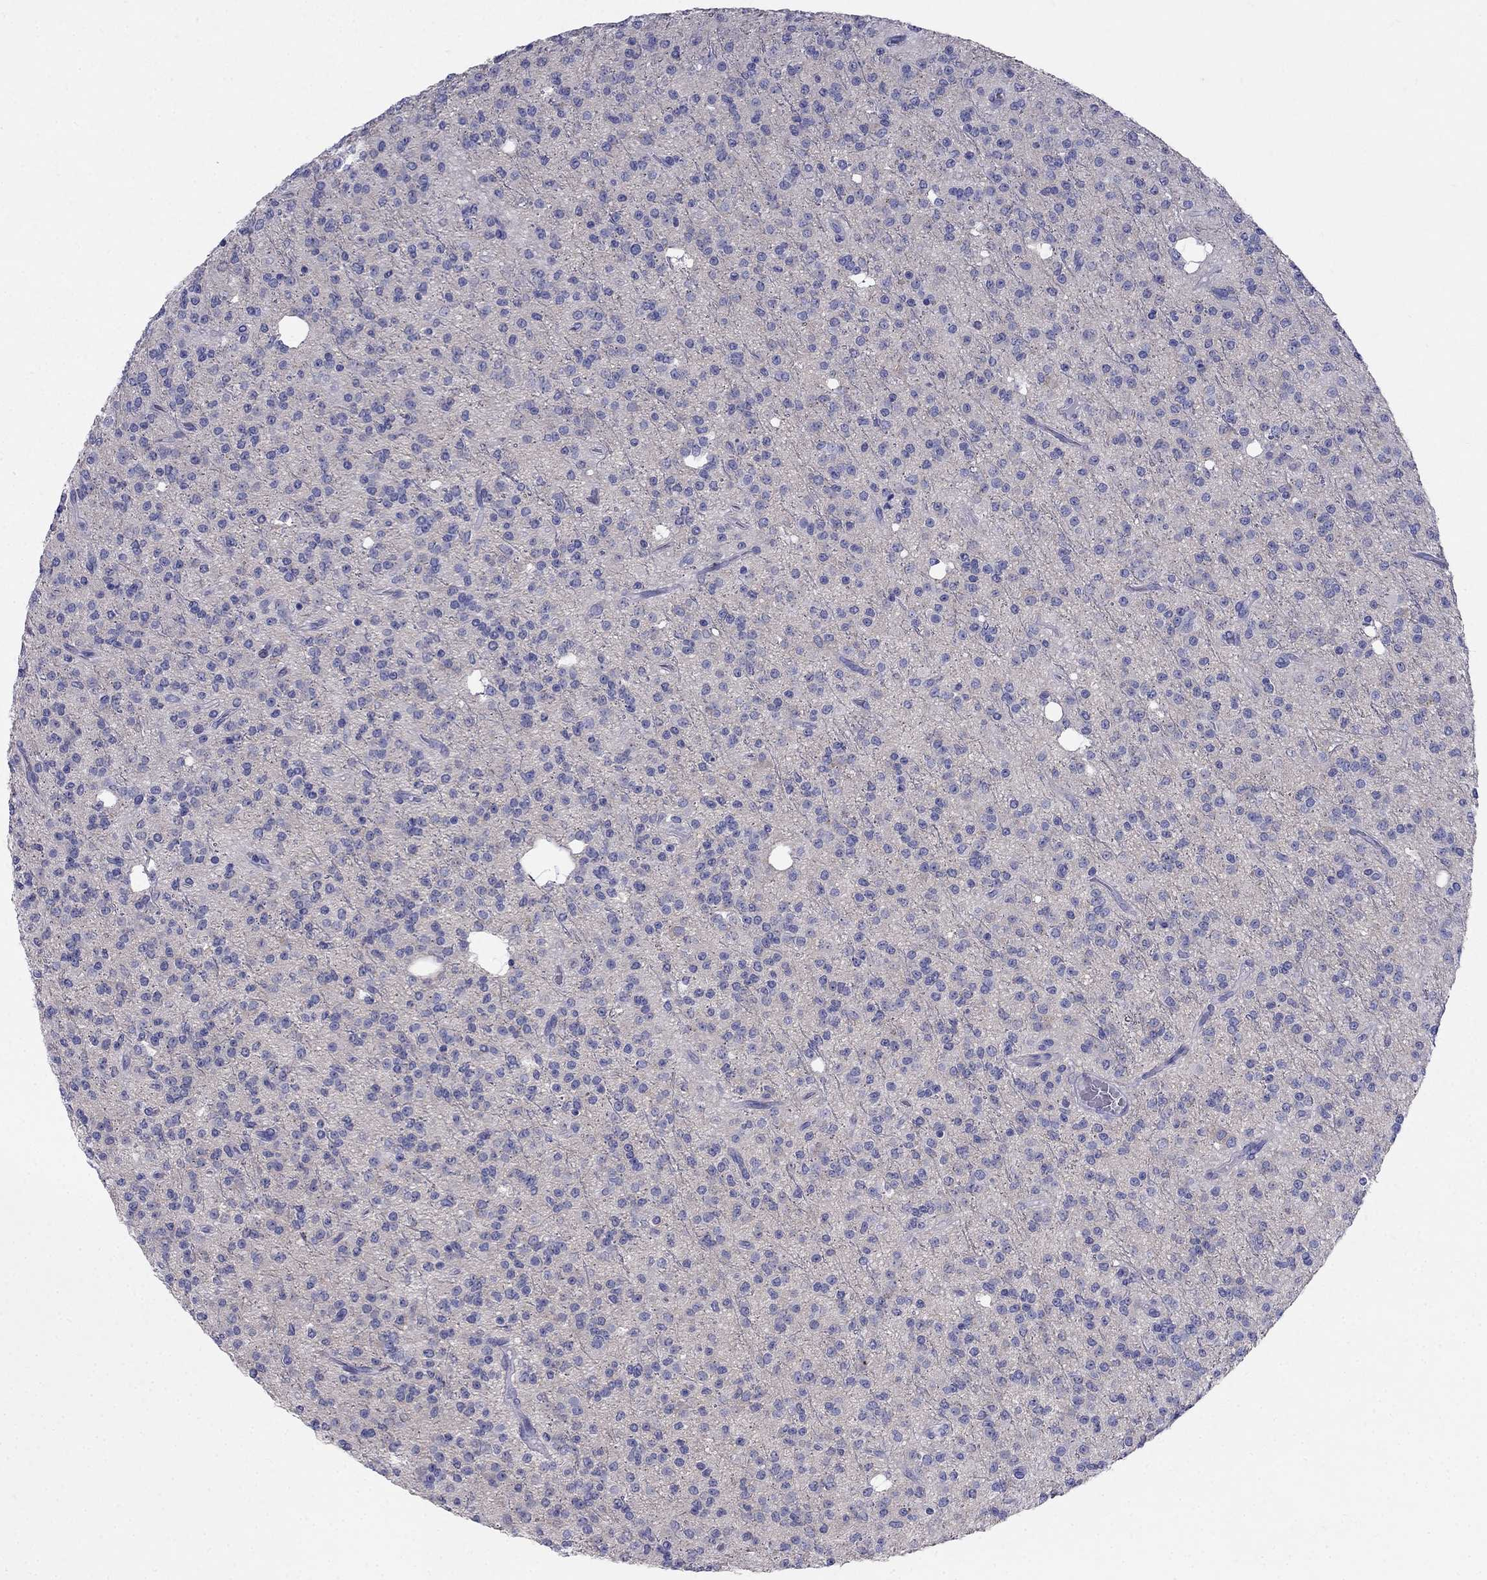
{"staining": {"intensity": "negative", "quantity": "none", "location": "none"}, "tissue": "glioma", "cell_type": "Tumor cells", "image_type": "cancer", "snomed": [{"axis": "morphology", "description": "Glioma, malignant, Low grade"}, {"axis": "topography", "description": "Brain"}], "caption": "Protein analysis of malignant low-grade glioma demonstrates no significant positivity in tumor cells. Nuclei are stained in blue.", "gene": "RFLNA", "patient": {"sex": "male", "age": 27}}